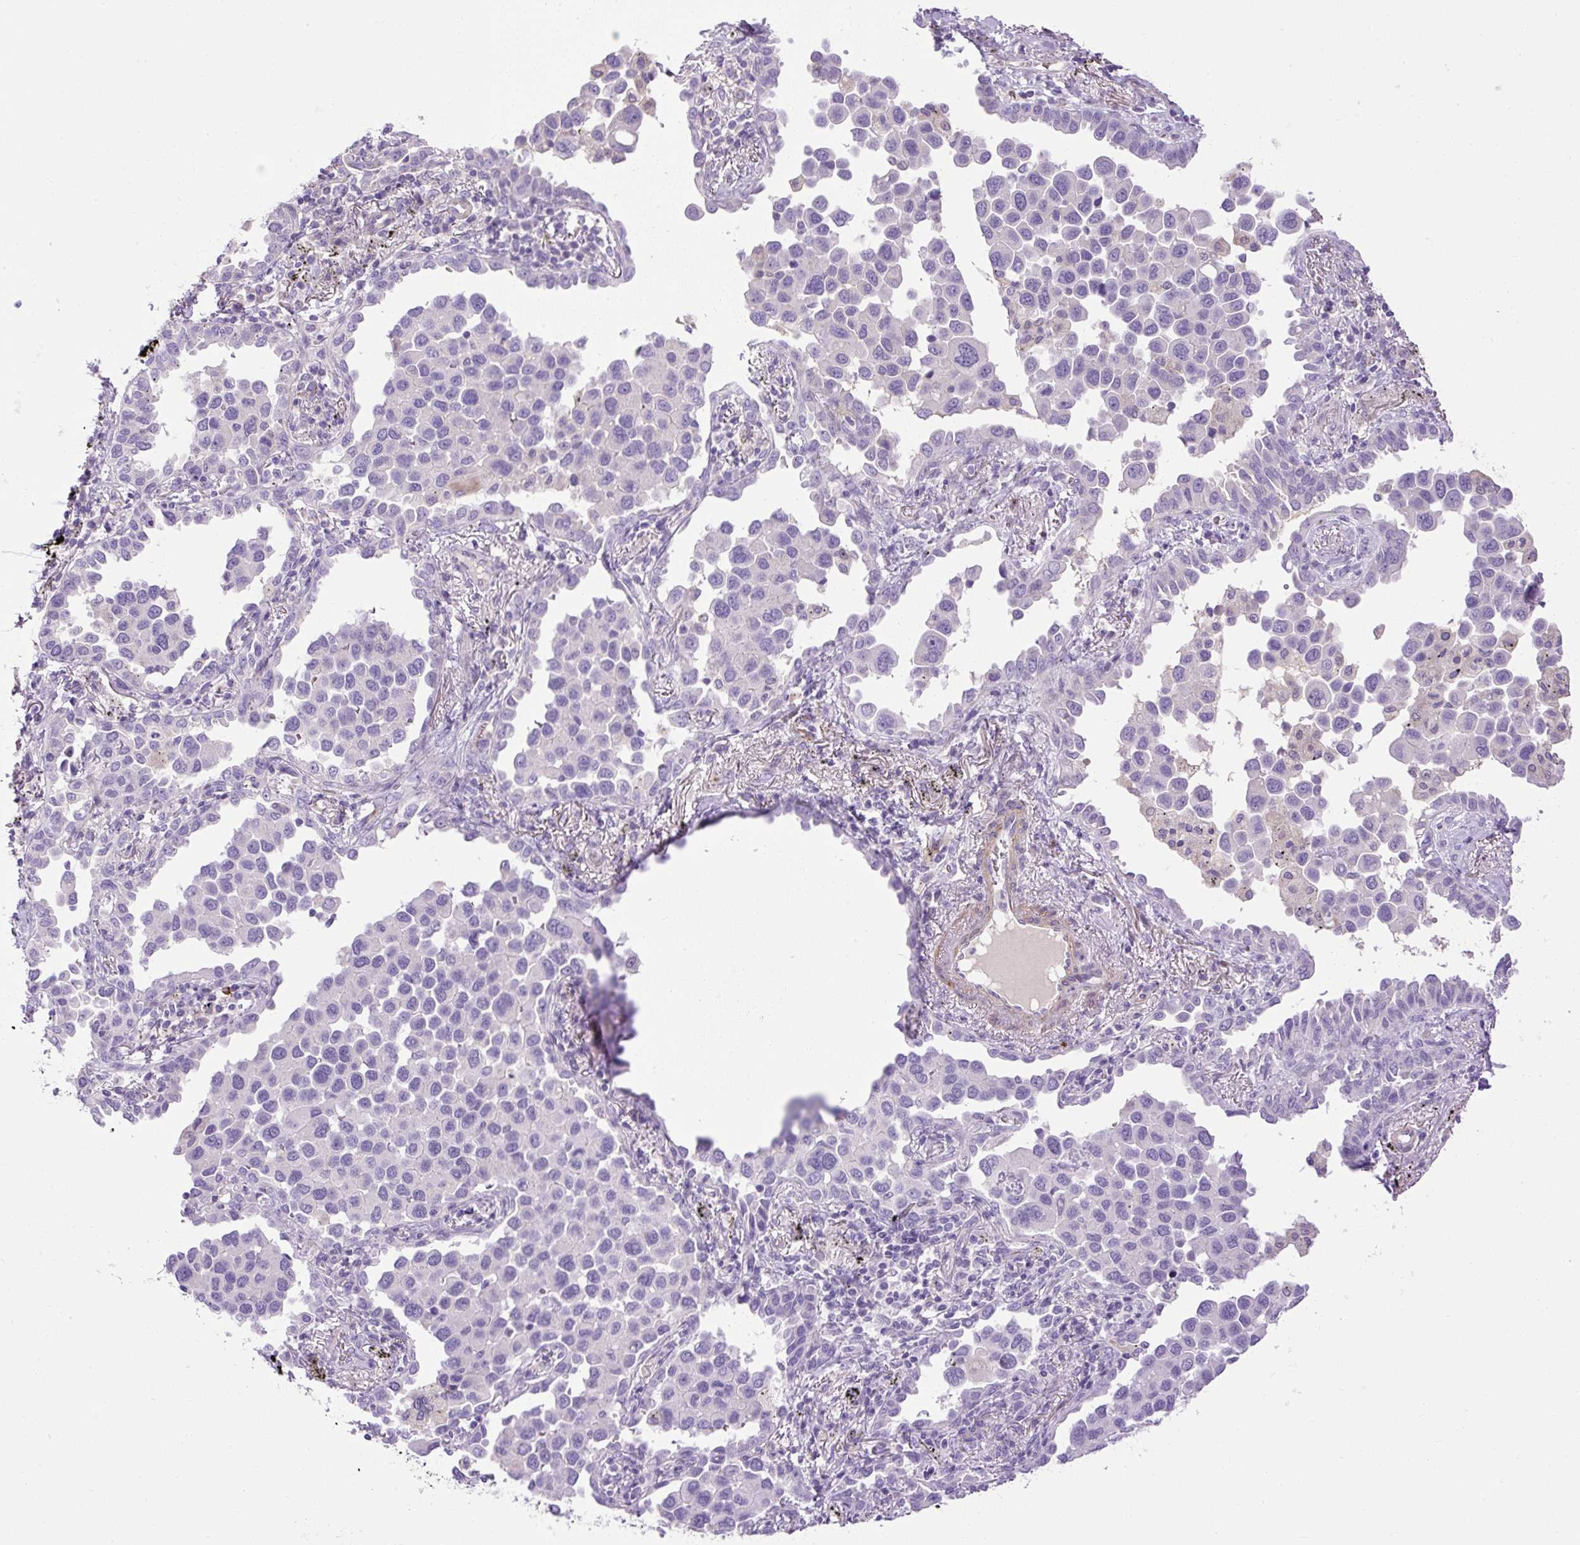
{"staining": {"intensity": "negative", "quantity": "none", "location": "none"}, "tissue": "lung cancer", "cell_type": "Tumor cells", "image_type": "cancer", "snomed": [{"axis": "morphology", "description": "Adenocarcinoma, NOS"}, {"axis": "topography", "description": "Lung"}], "caption": "The image shows no staining of tumor cells in lung adenocarcinoma. (DAB (3,3'-diaminobenzidine) immunohistochemistry (IHC), high magnification).", "gene": "VWA7", "patient": {"sex": "male", "age": 67}}